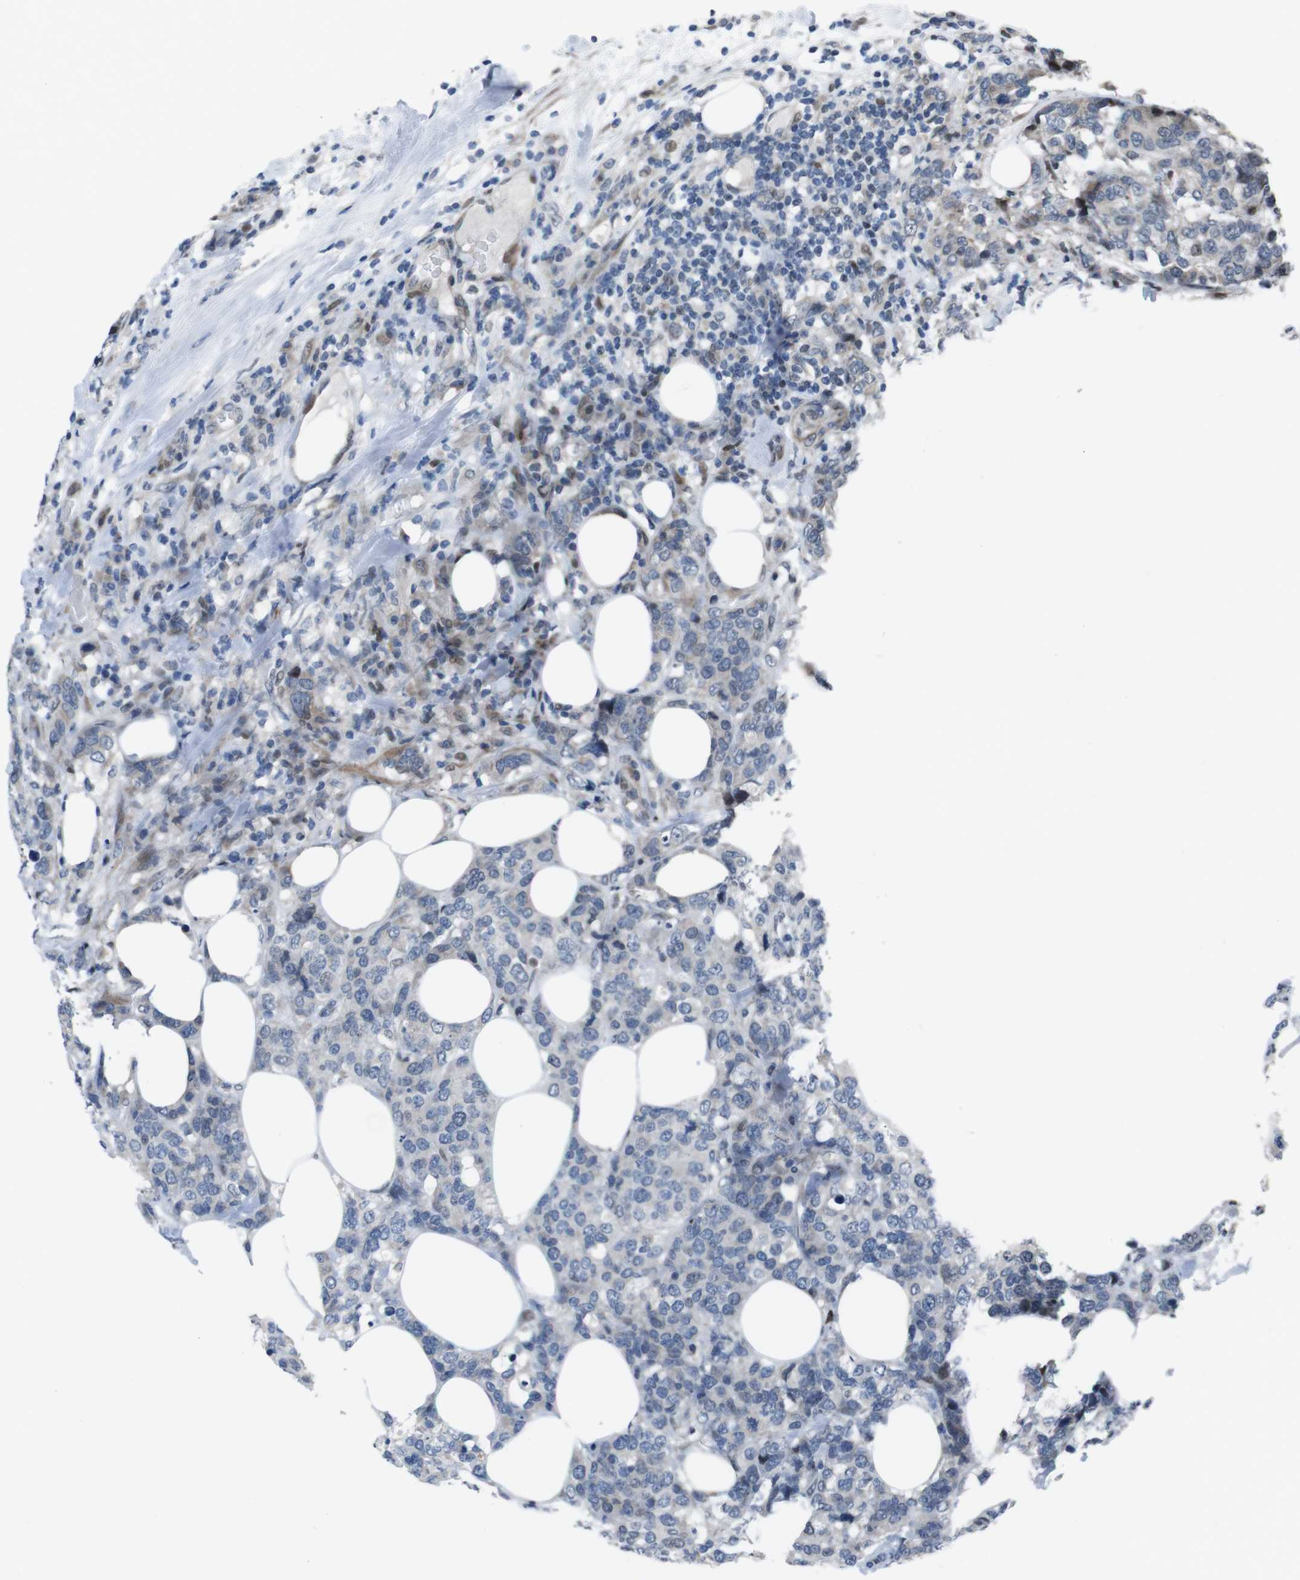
{"staining": {"intensity": "negative", "quantity": "none", "location": "none"}, "tissue": "breast cancer", "cell_type": "Tumor cells", "image_type": "cancer", "snomed": [{"axis": "morphology", "description": "Lobular carcinoma"}, {"axis": "topography", "description": "Breast"}], "caption": "Breast cancer (lobular carcinoma) was stained to show a protein in brown. There is no significant positivity in tumor cells.", "gene": "PBRM1", "patient": {"sex": "female", "age": 59}}